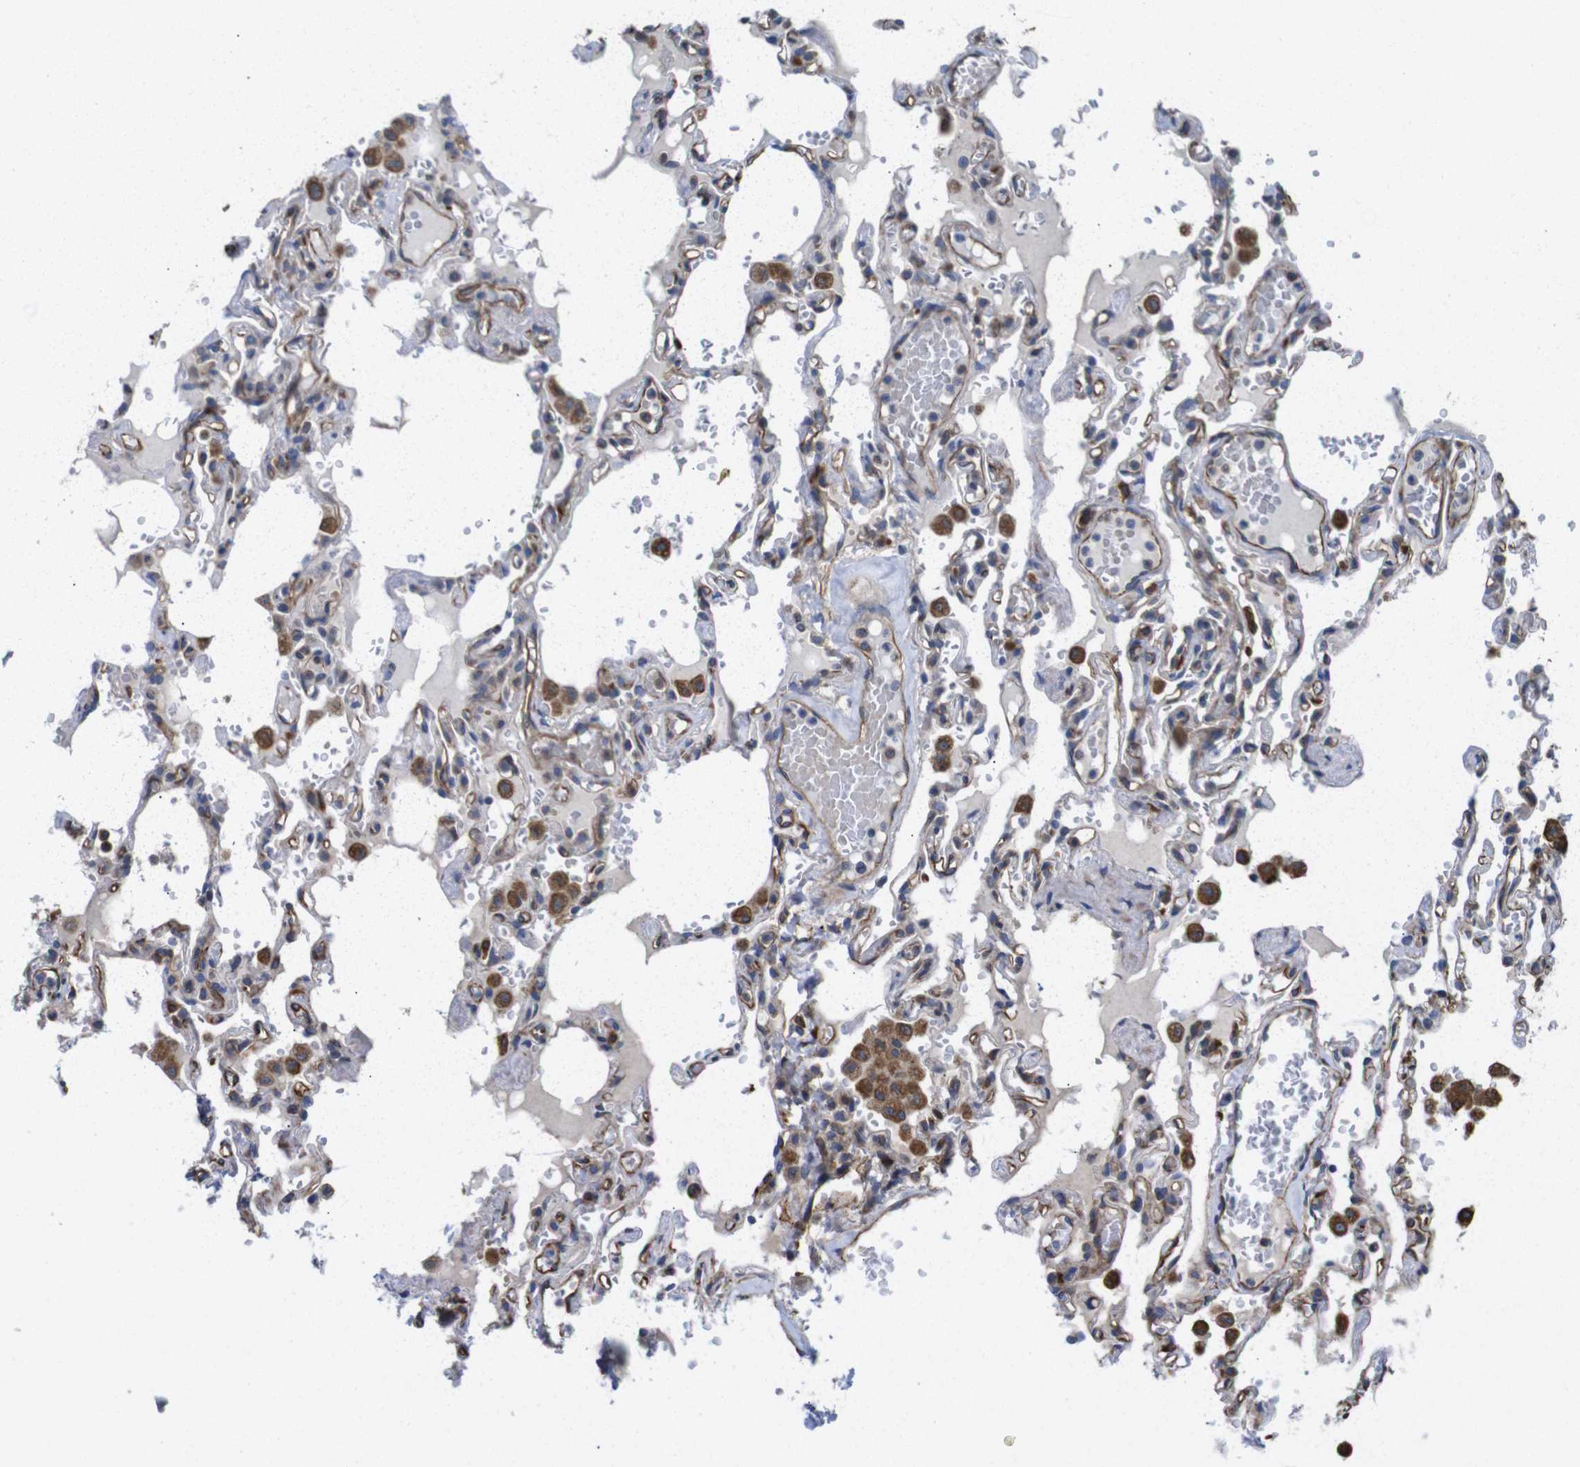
{"staining": {"intensity": "moderate", "quantity": "25%-75%", "location": "cytoplasmic/membranous"}, "tissue": "lung", "cell_type": "Alveolar cells", "image_type": "normal", "snomed": [{"axis": "morphology", "description": "Normal tissue, NOS"}, {"axis": "topography", "description": "Lung"}], "caption": "Protein positivity by immunohistochemistry (IHC) reveals moderate cytoplasmic/membranous positivity in about 25%-75% of alveolar cells in unremarkable lung. (DAB IHC with brightfield microscopy, high magnification).", "gene": "POMK", "patient": {"sex": "male", "age": 21}}